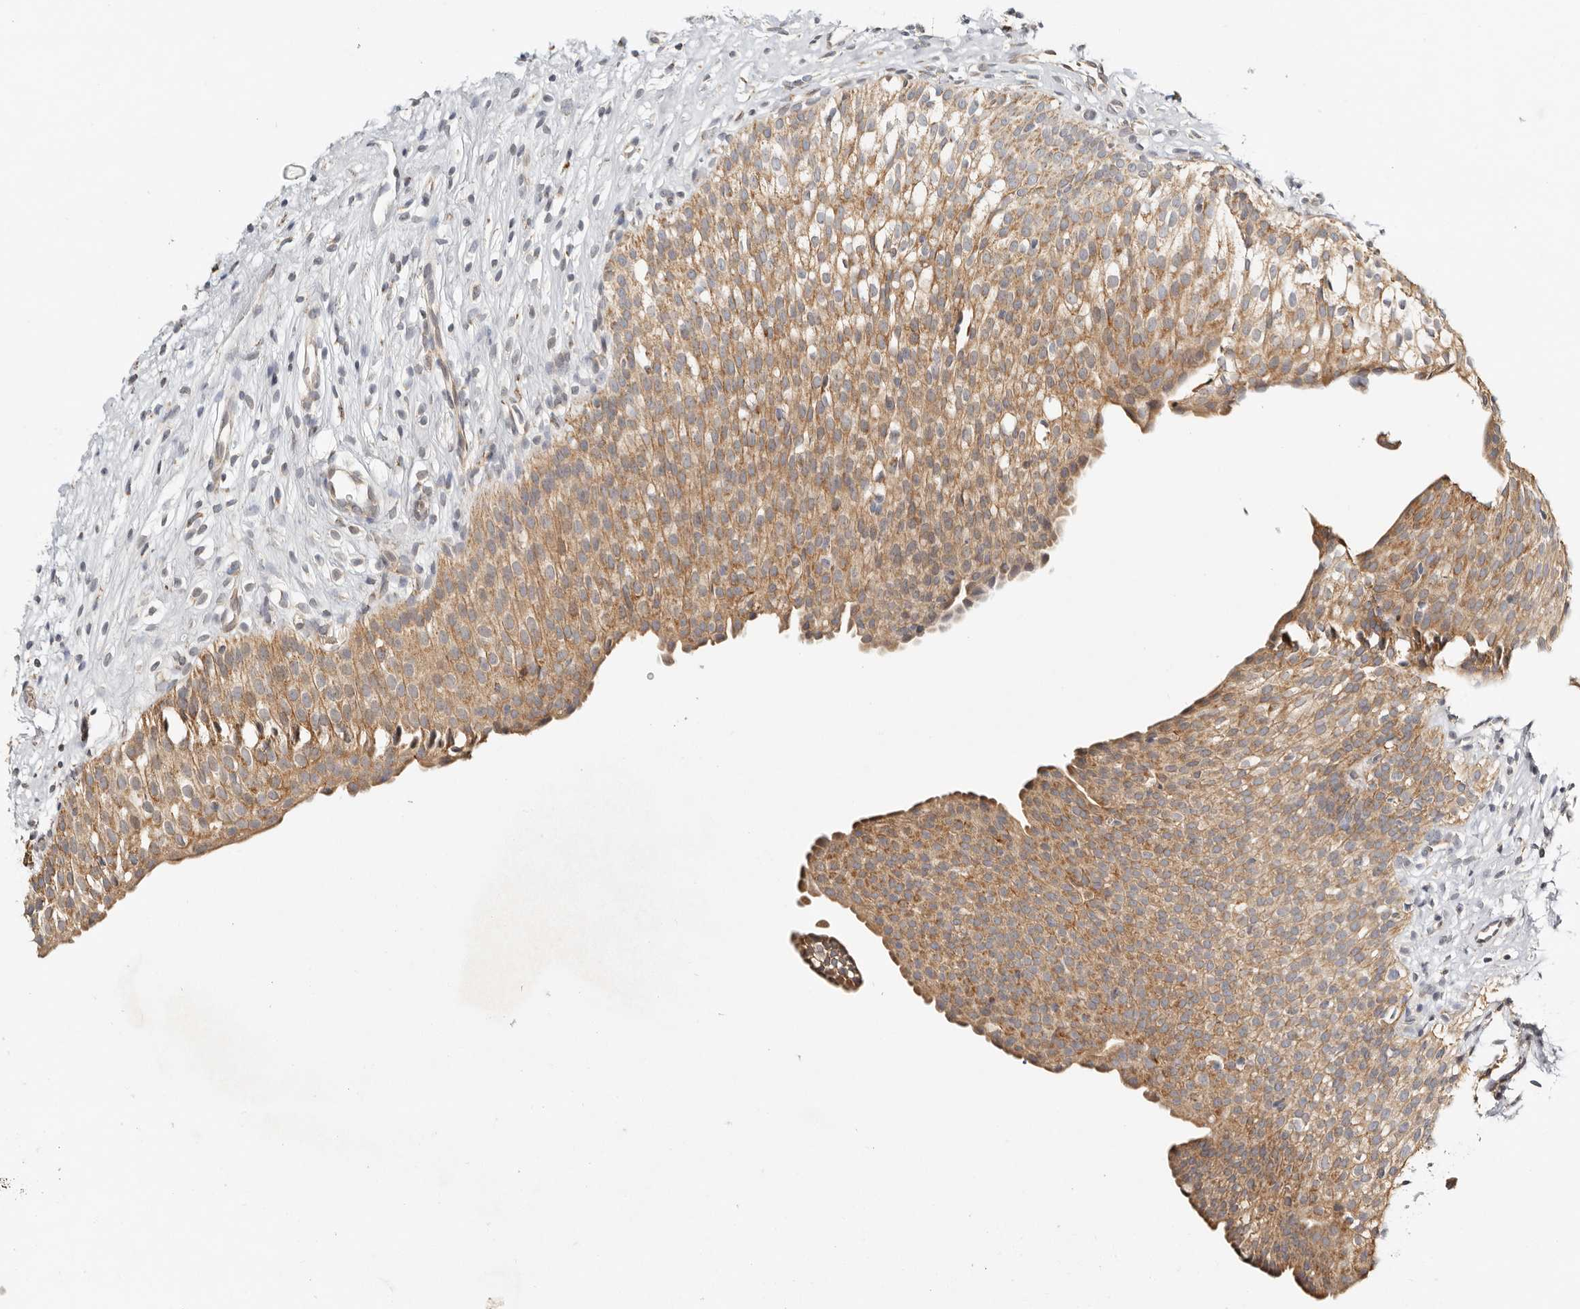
{"staining": {"intensity": "moderate", "quantity": ">75%", "location": "cytoplasmic/membranous"}, "tissue": "urinary bladder", "cell_type": "Urothelial cells", "image_type": "normal", "snomed": [{"axis": "morphology", "description": "Normal tissue, NOS"}, {"axis": "topography", "description": "Urinary bladder"}], "caption": "High-power microscopy captured an immunohistochemistry image of normal urinary bladder, revealing moderate cytoplasmic/membranous staining in approximately >75% of urothelial cells.", "gene": "KDF1", "patient": {"sex": "male", "age": 1}}